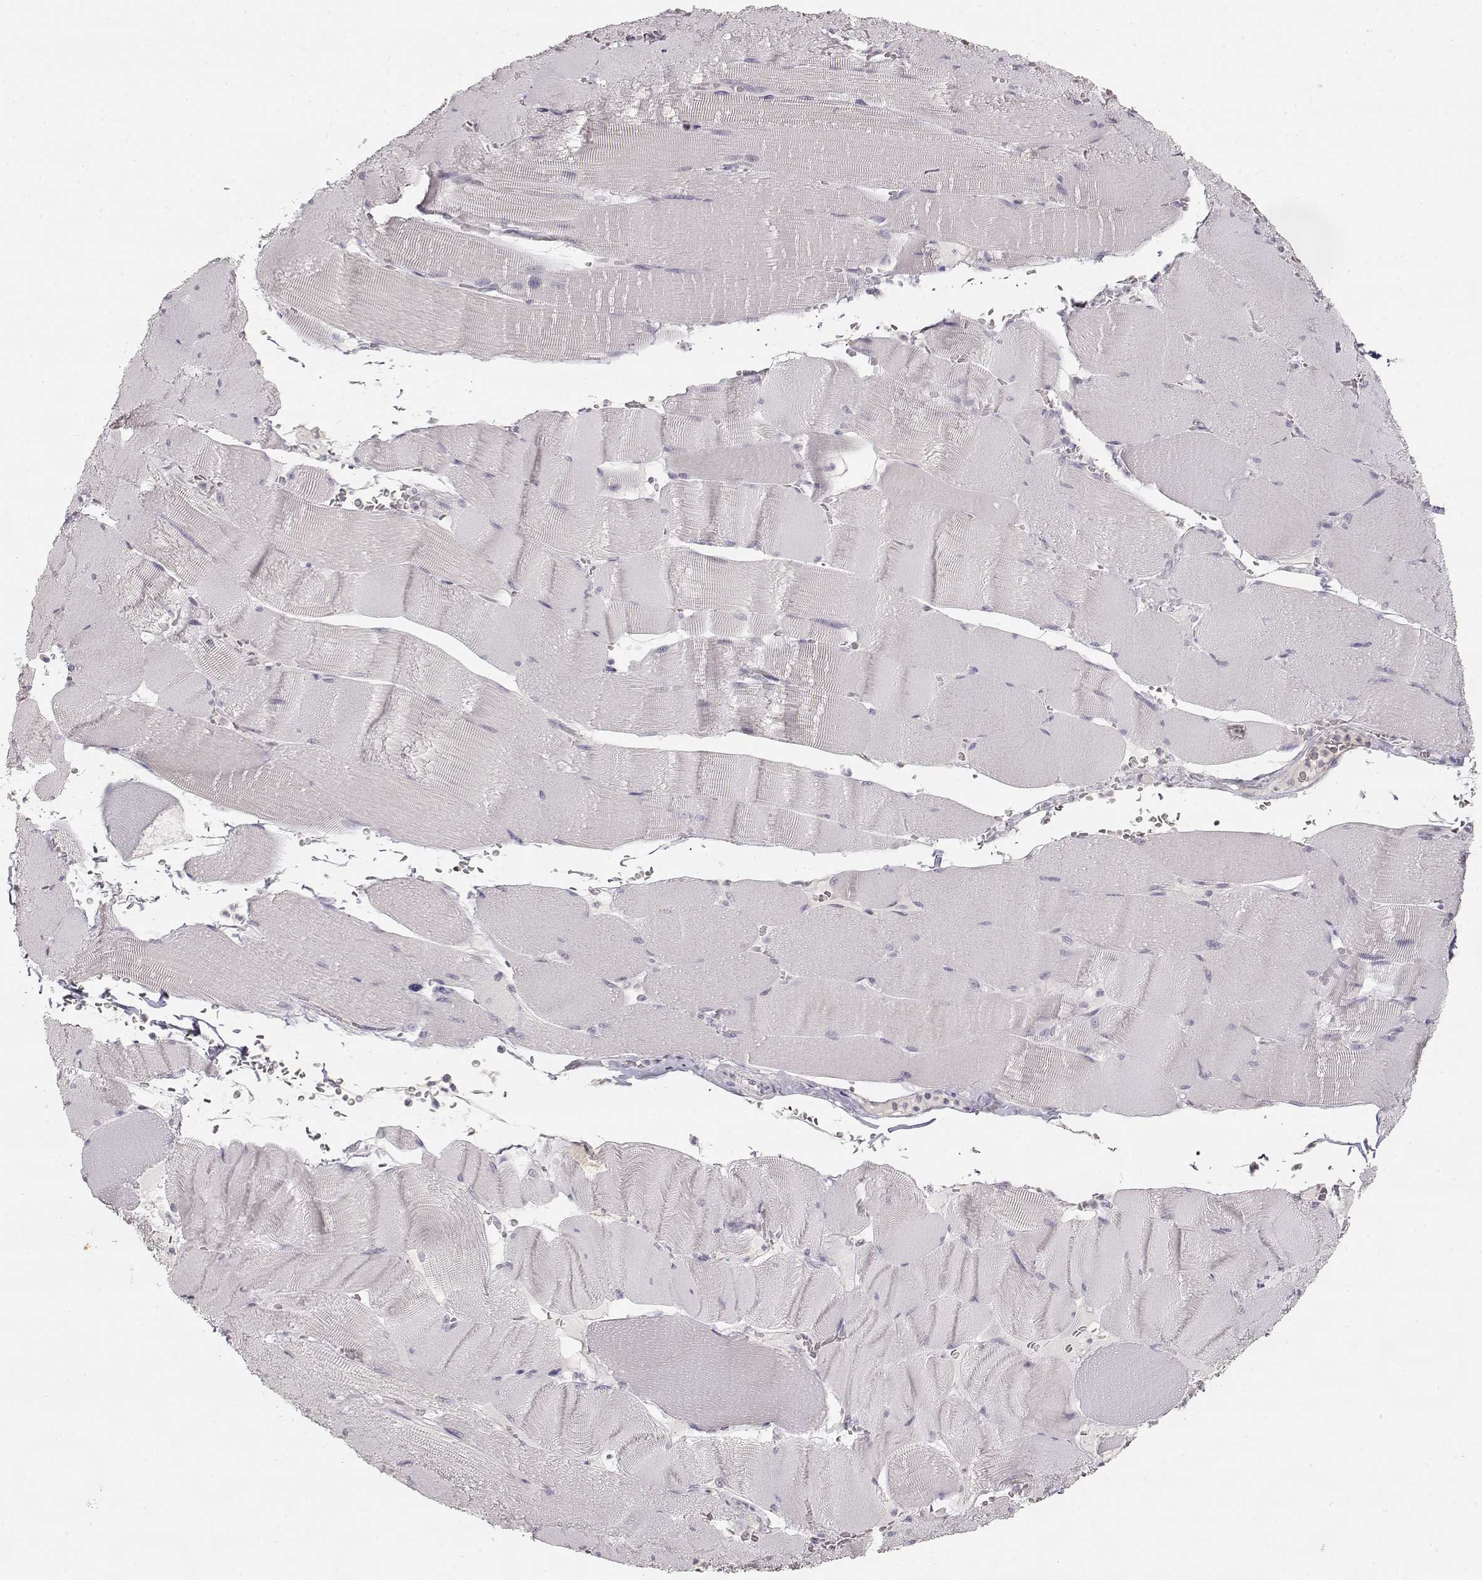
{"staining": {"intensity": "negative", "quantity": "none", "location": "none"}, "tissue": "skeletal muscle", "cell_type": "Myocytes", "image_type": "normal", "snomed": [{"axis": "morphology", "description": "Normal tissue, NOS"}, {"axis": "topography", "description": "Skeletal muscle"}], "caption": "High power microscopy micrograph of an IHC histopathology image of normal skeletal muscle, revealing no significant positivity in myocytes.", "gene": "S100B", "patient": {"sex": "male", "age": 56}}